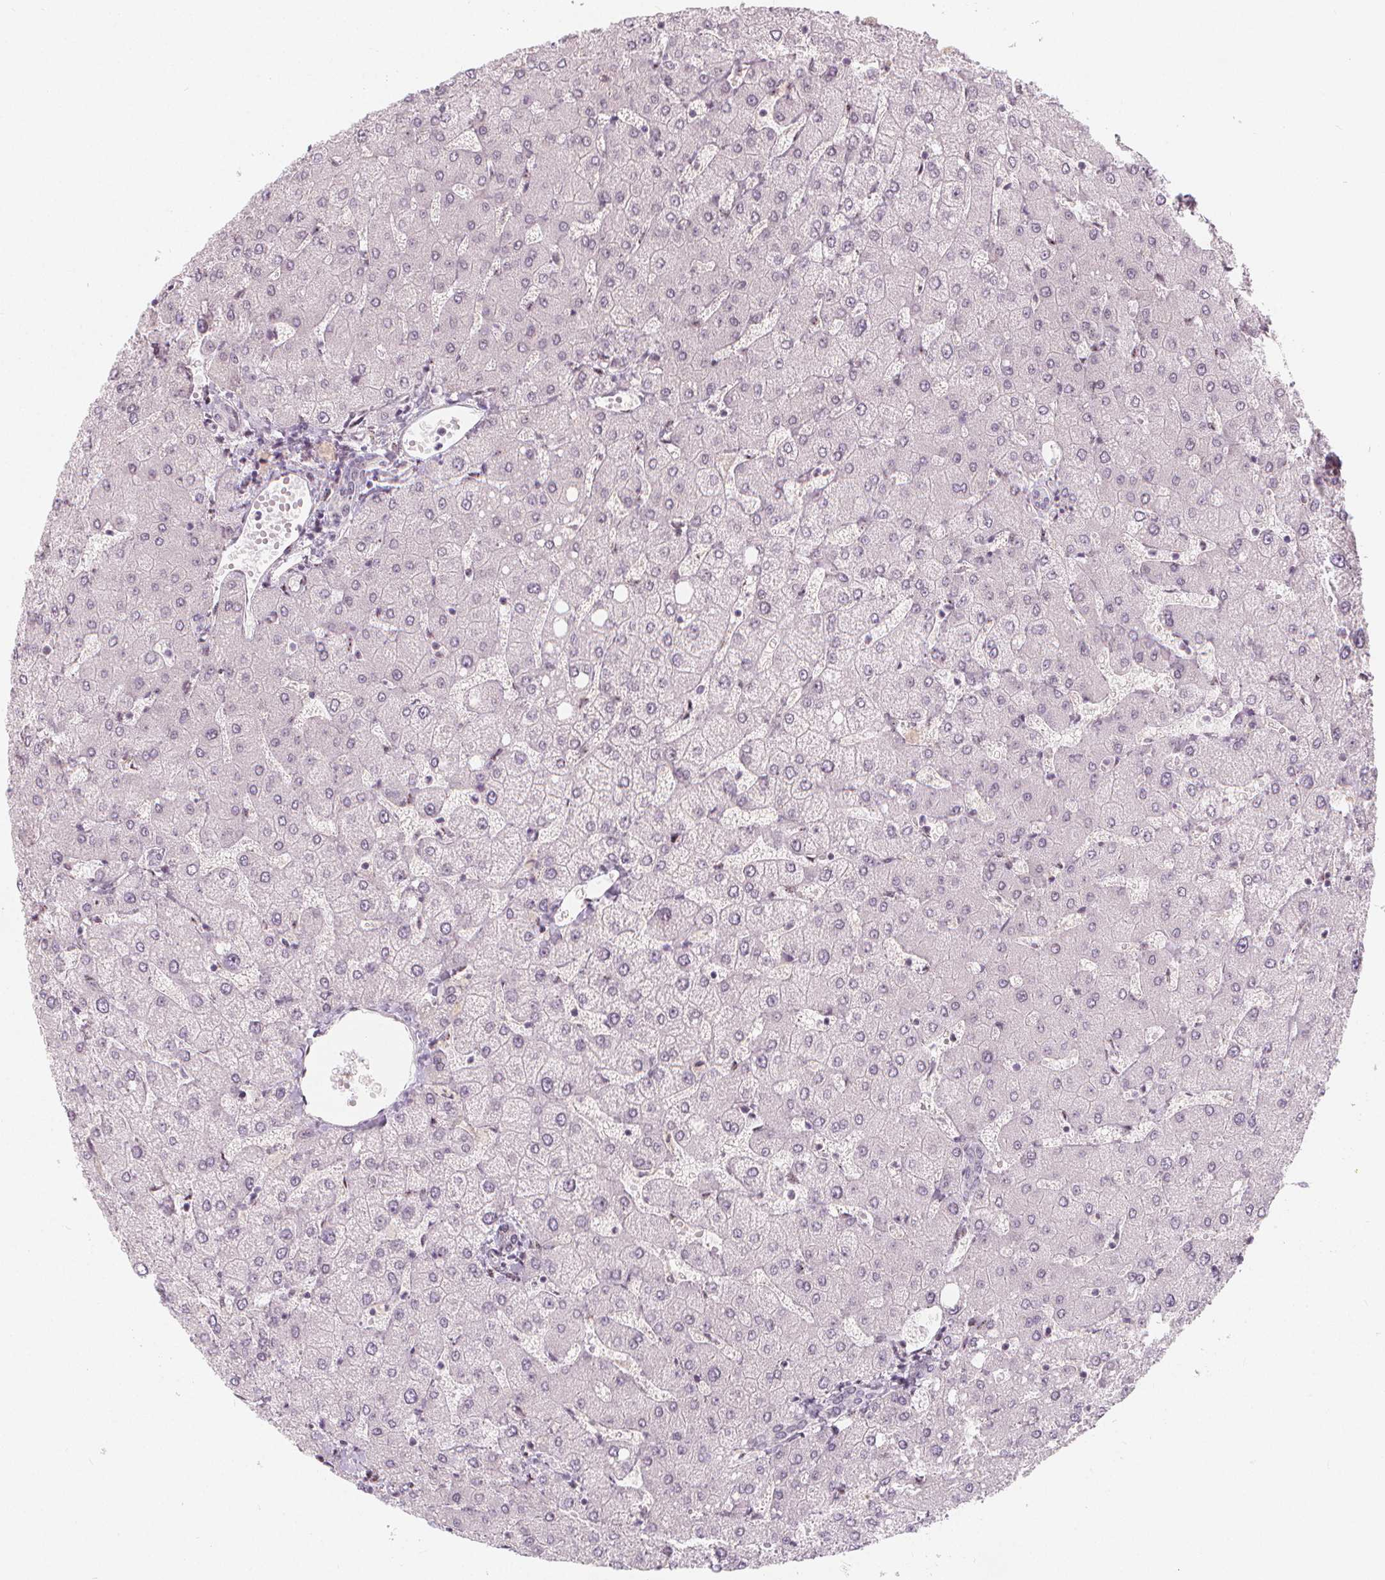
{"staining": {"intensity": "negative", "quantity": "none", "location": "none"}, "tissue": "liver", "cell_type": "Cholangiocytes", "image_type": "normal", "snomed": [{"axis": "morphology", "description": "Normal tissue, NOS"}, {"axis": "topography", "description": "Liver"}], "caption": "This is an immunohistochemistry micrograph of unremarkable liver. There is no staining in cholangiocytes.", "gene": "DRC3", "patient": {"sex": "female", "age": 54}}